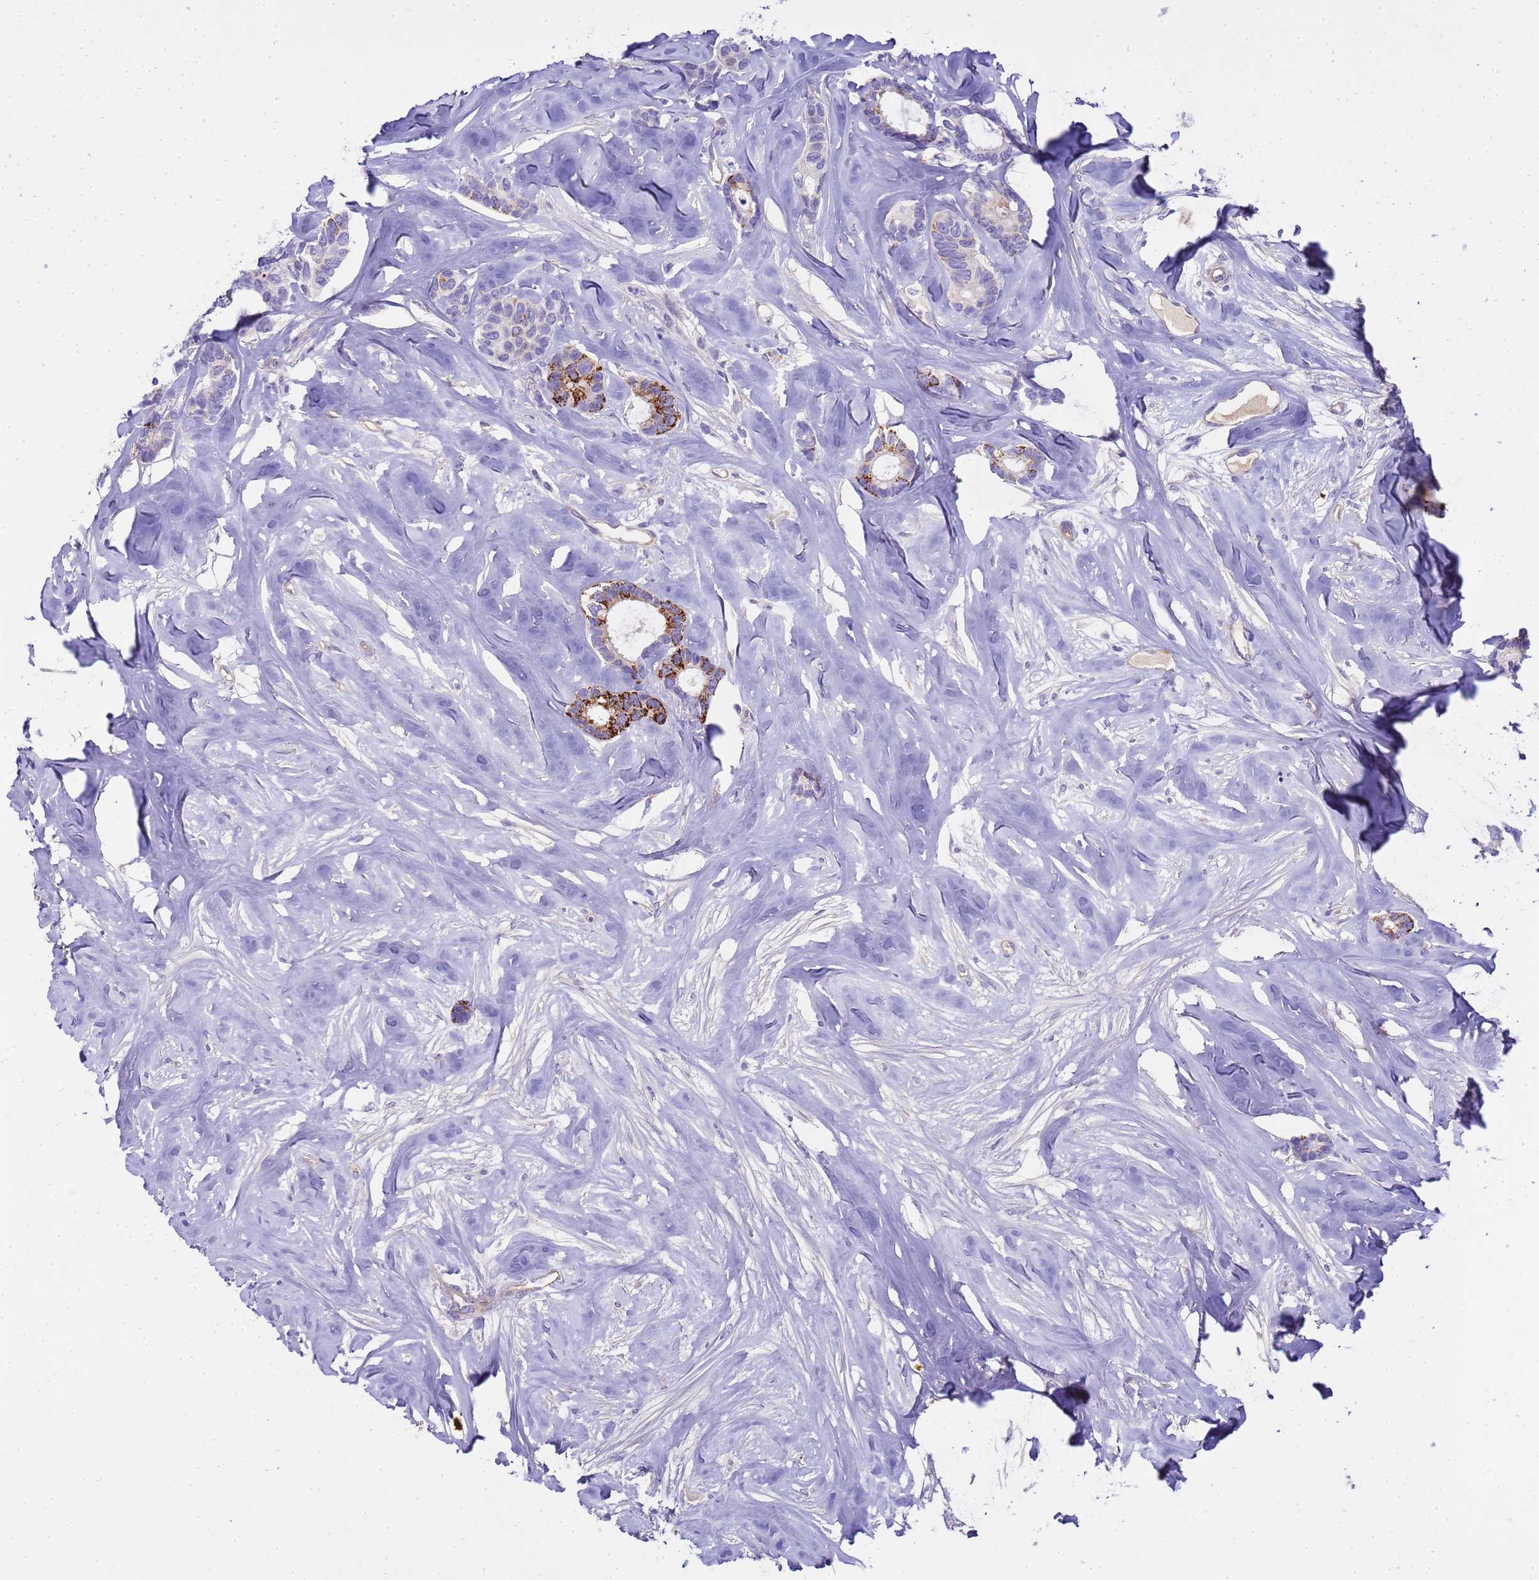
{"staining": {"intensity": "strong", "quantity": "<25%", "location": "cytoplasmic/membranous"}, "tissue": "breast cancer", "cell_type": "Tumor cells", "image_type": "cancer", "snomed": [{"axis": "morphology", "description": "Duct carcinoma"}, {"axis": "topography", "description": "Breast"}], "caption": "Human breast cancer stained with a brown dye shows strong cytoplasmic/membranous positive staining in approximately <25% of tumor cells.", "gene": "RIPPLY2", "patient": {"sex": "female", "age": 87}}